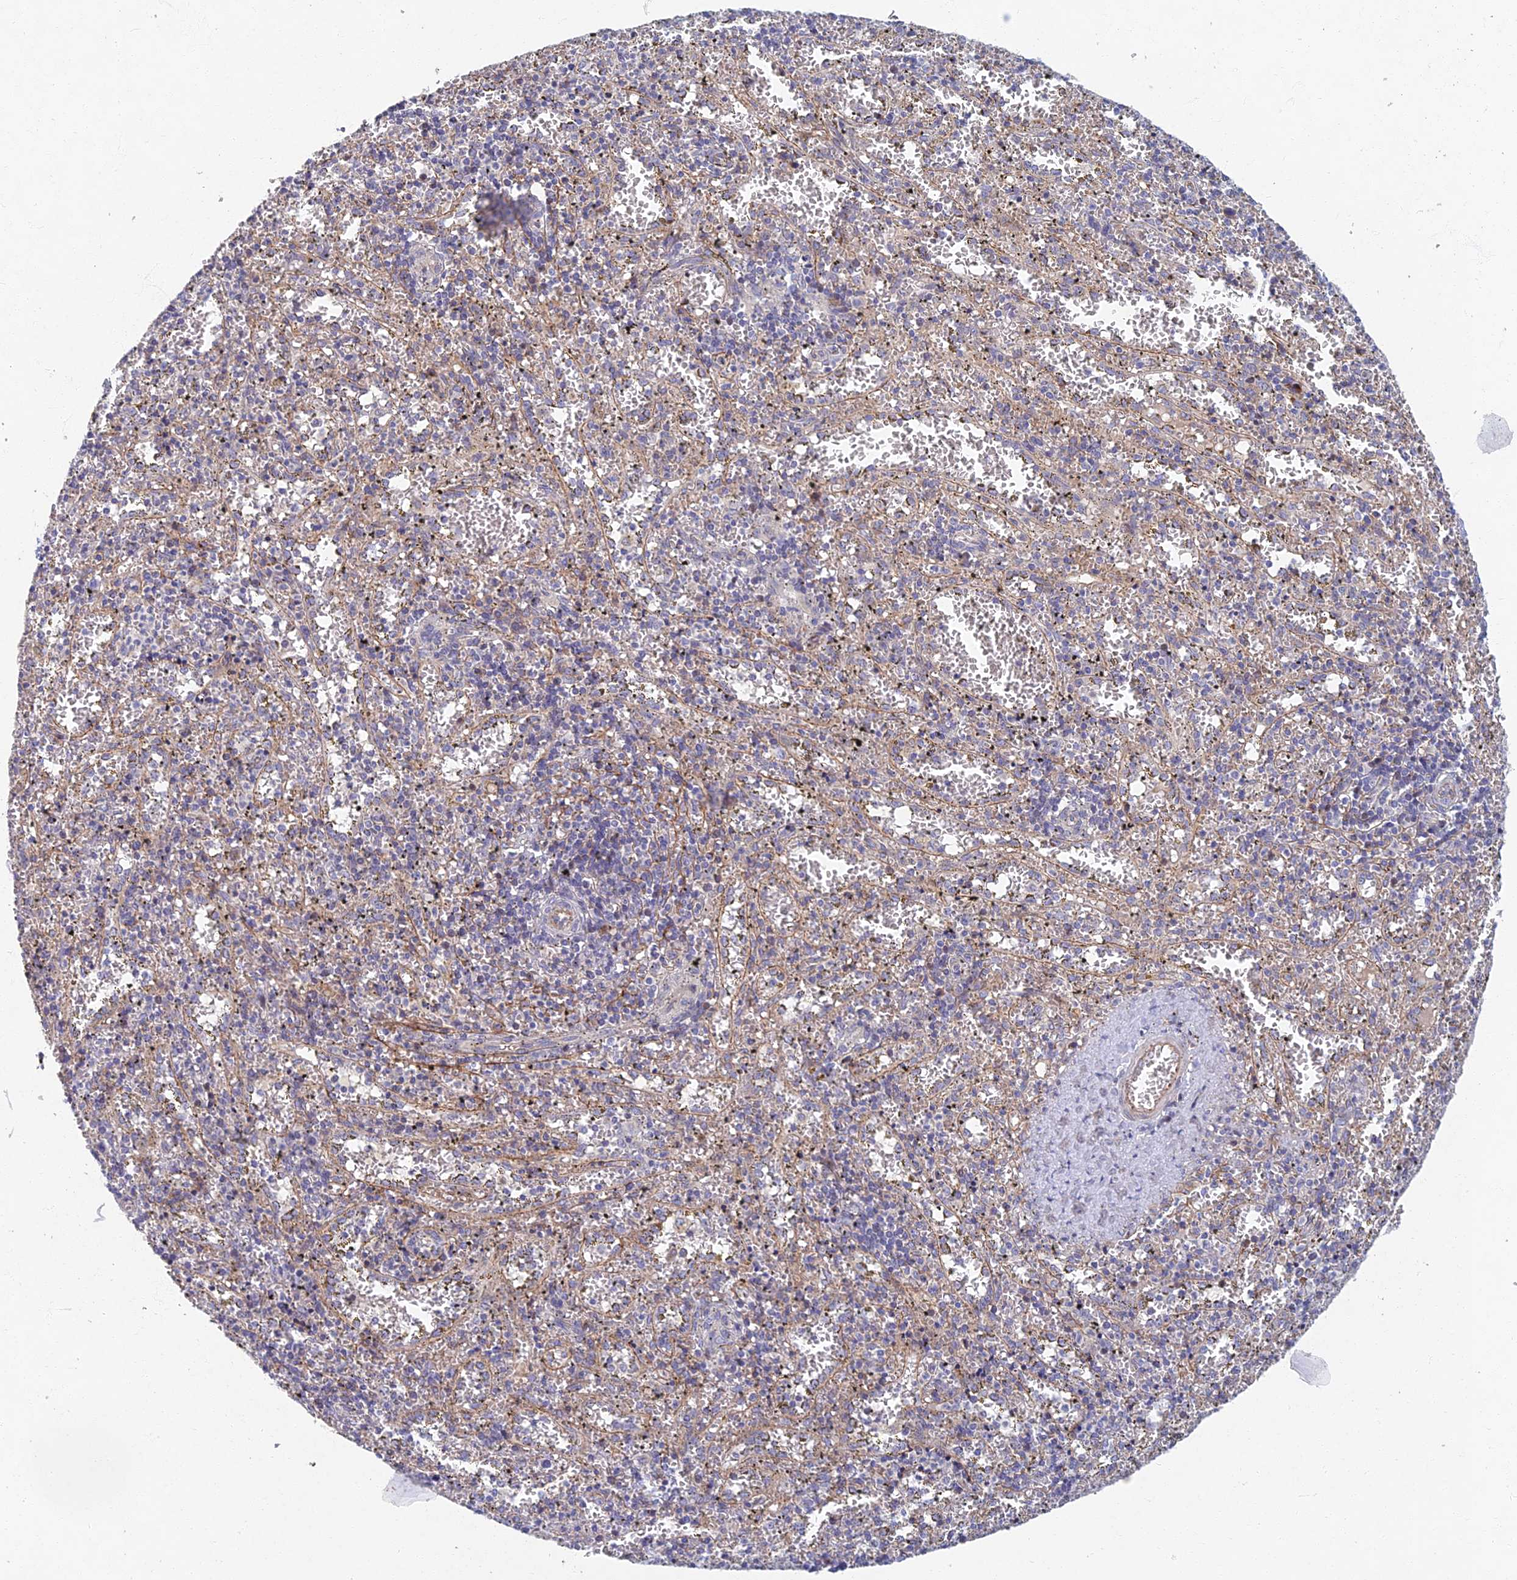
{"staining": {"intensity": "negative", "quantity": "none", "location": "none"}, "tissue": "spleen", "cell_type": "Cells in red pulp", "image_type": "normal", "snomed": [{"axis": "morphology", "description": "Normal tissue, NOS"}, {"axis": "topography", "description": "Spleen"}], "caption": "The micrograph demonstrates no staining of cells in red pulp in unremarkable spleen. Nuclei are stained in blue.", "gene": "RHBDL2", "patient": {"sex": "male", "age": 11}}